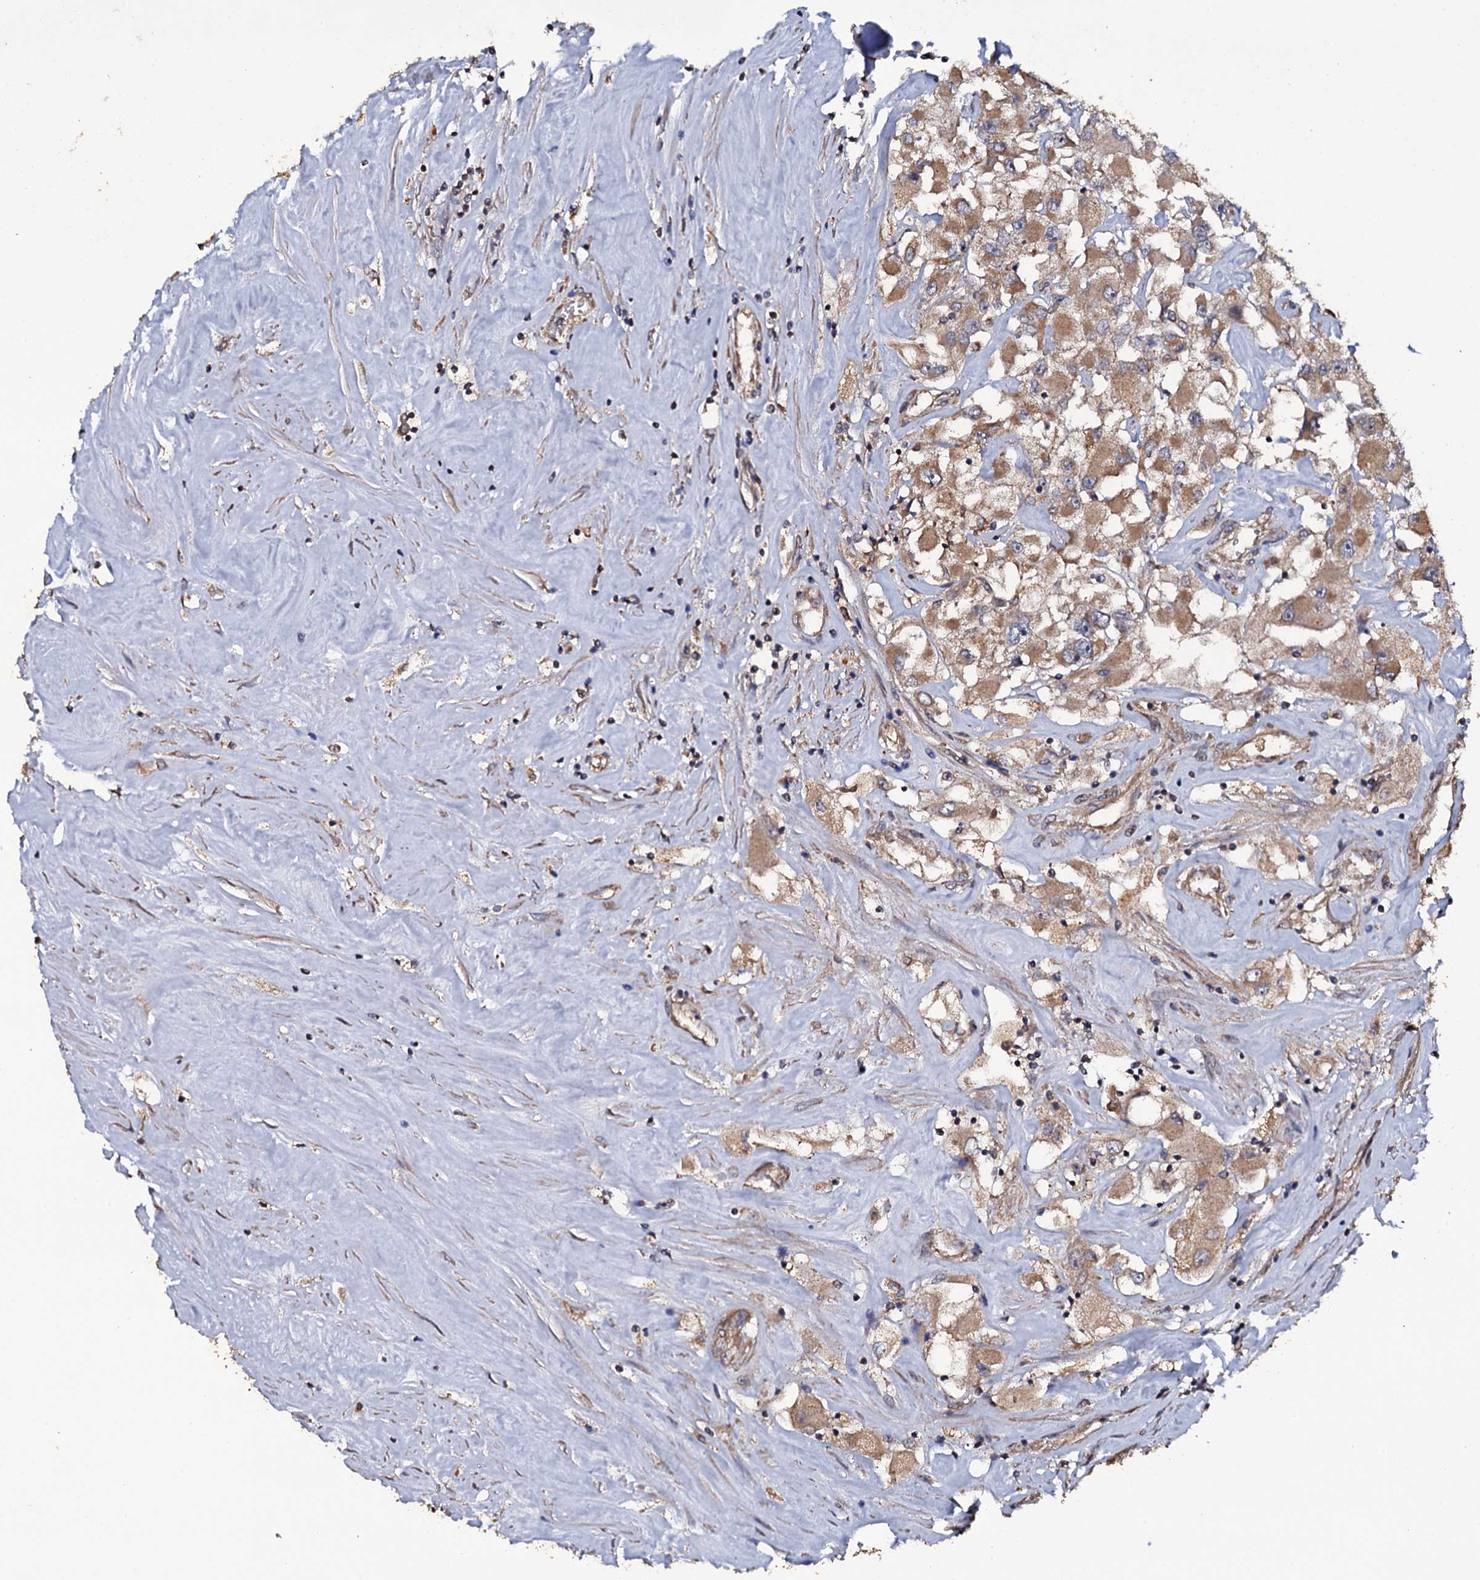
{"staining": {"intensity": "moderate", "quantity": ">75%", "location": "cytoplasmic/membranous"}, "tissue": "renal cancer", "cell_type": "Tumor cells", "image_type": "cancer", "snomed": [{"axis": "morphology", "description": "Adenocarcinoma, NOS"}, {"axis": "topography", "description": "Kidney"}], "caption": "This micrograph exhibits immunohistochemistry staining of renal cancer, with medium moderate cytoplasmic/membranous expression in approximately >75% of tumor cells.", "gene": "TTC23", "patient": {"sex": "female", "age": 52}}